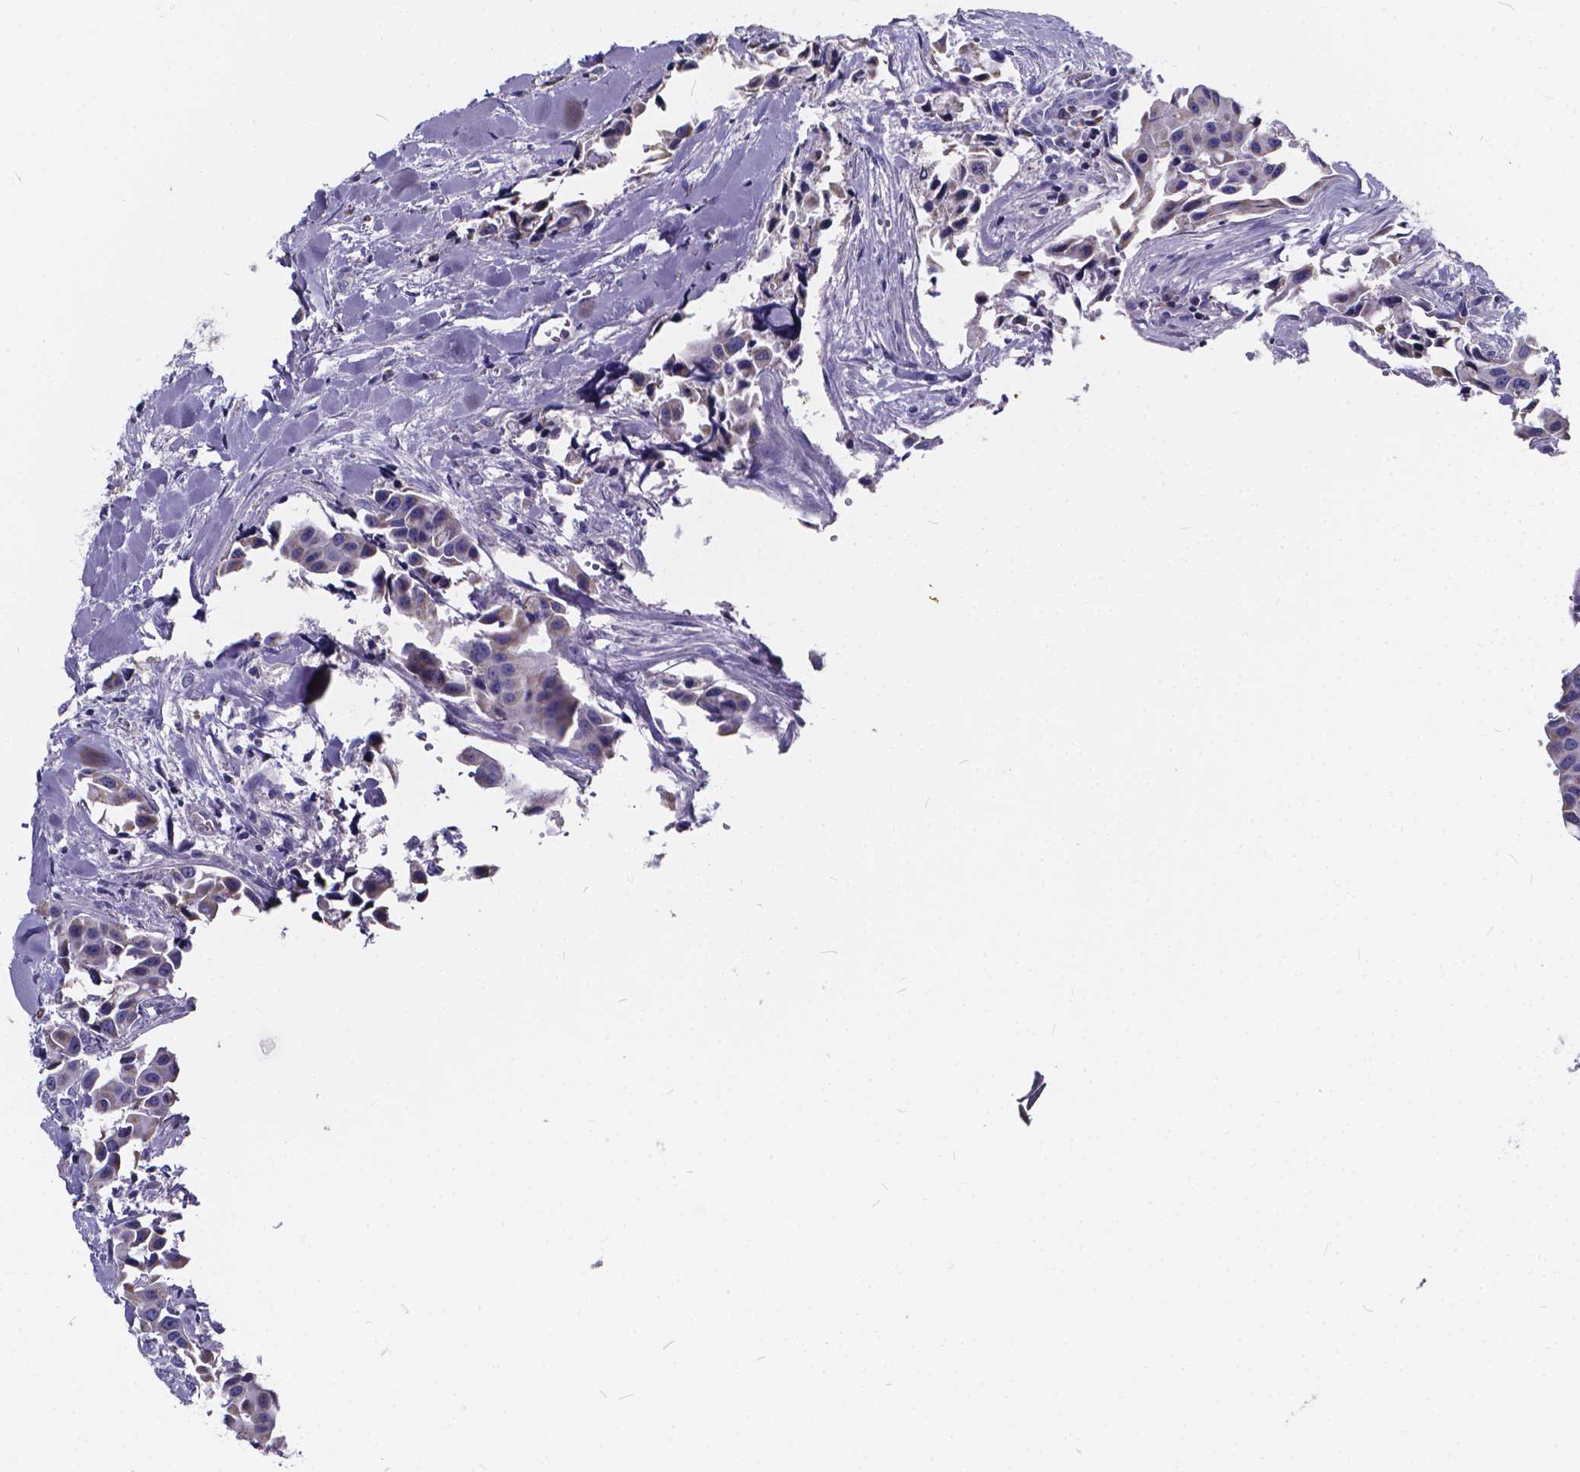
{"staining": {"intensity": "weak", "quantity": ">75%", "location": "cytoplasmic/membranous"}, "tissue": "head and neck cancer", "cell_type": "Tumor cells", "image_type": "cancer", "snomed": [{"axis": "morphology", "description": "Adenocarcinoma, NOS"}, {"axis": "topography", "description": "Head-Neck"}], "caption": "Immunohistochemical staining of human head and neck cancer displays low levels of weak cytoplasmic/membranous positivity in approximately >75% of tumor cells.", "gene": "SPEF2", "patient": {"sex": "male", "age": 76}}